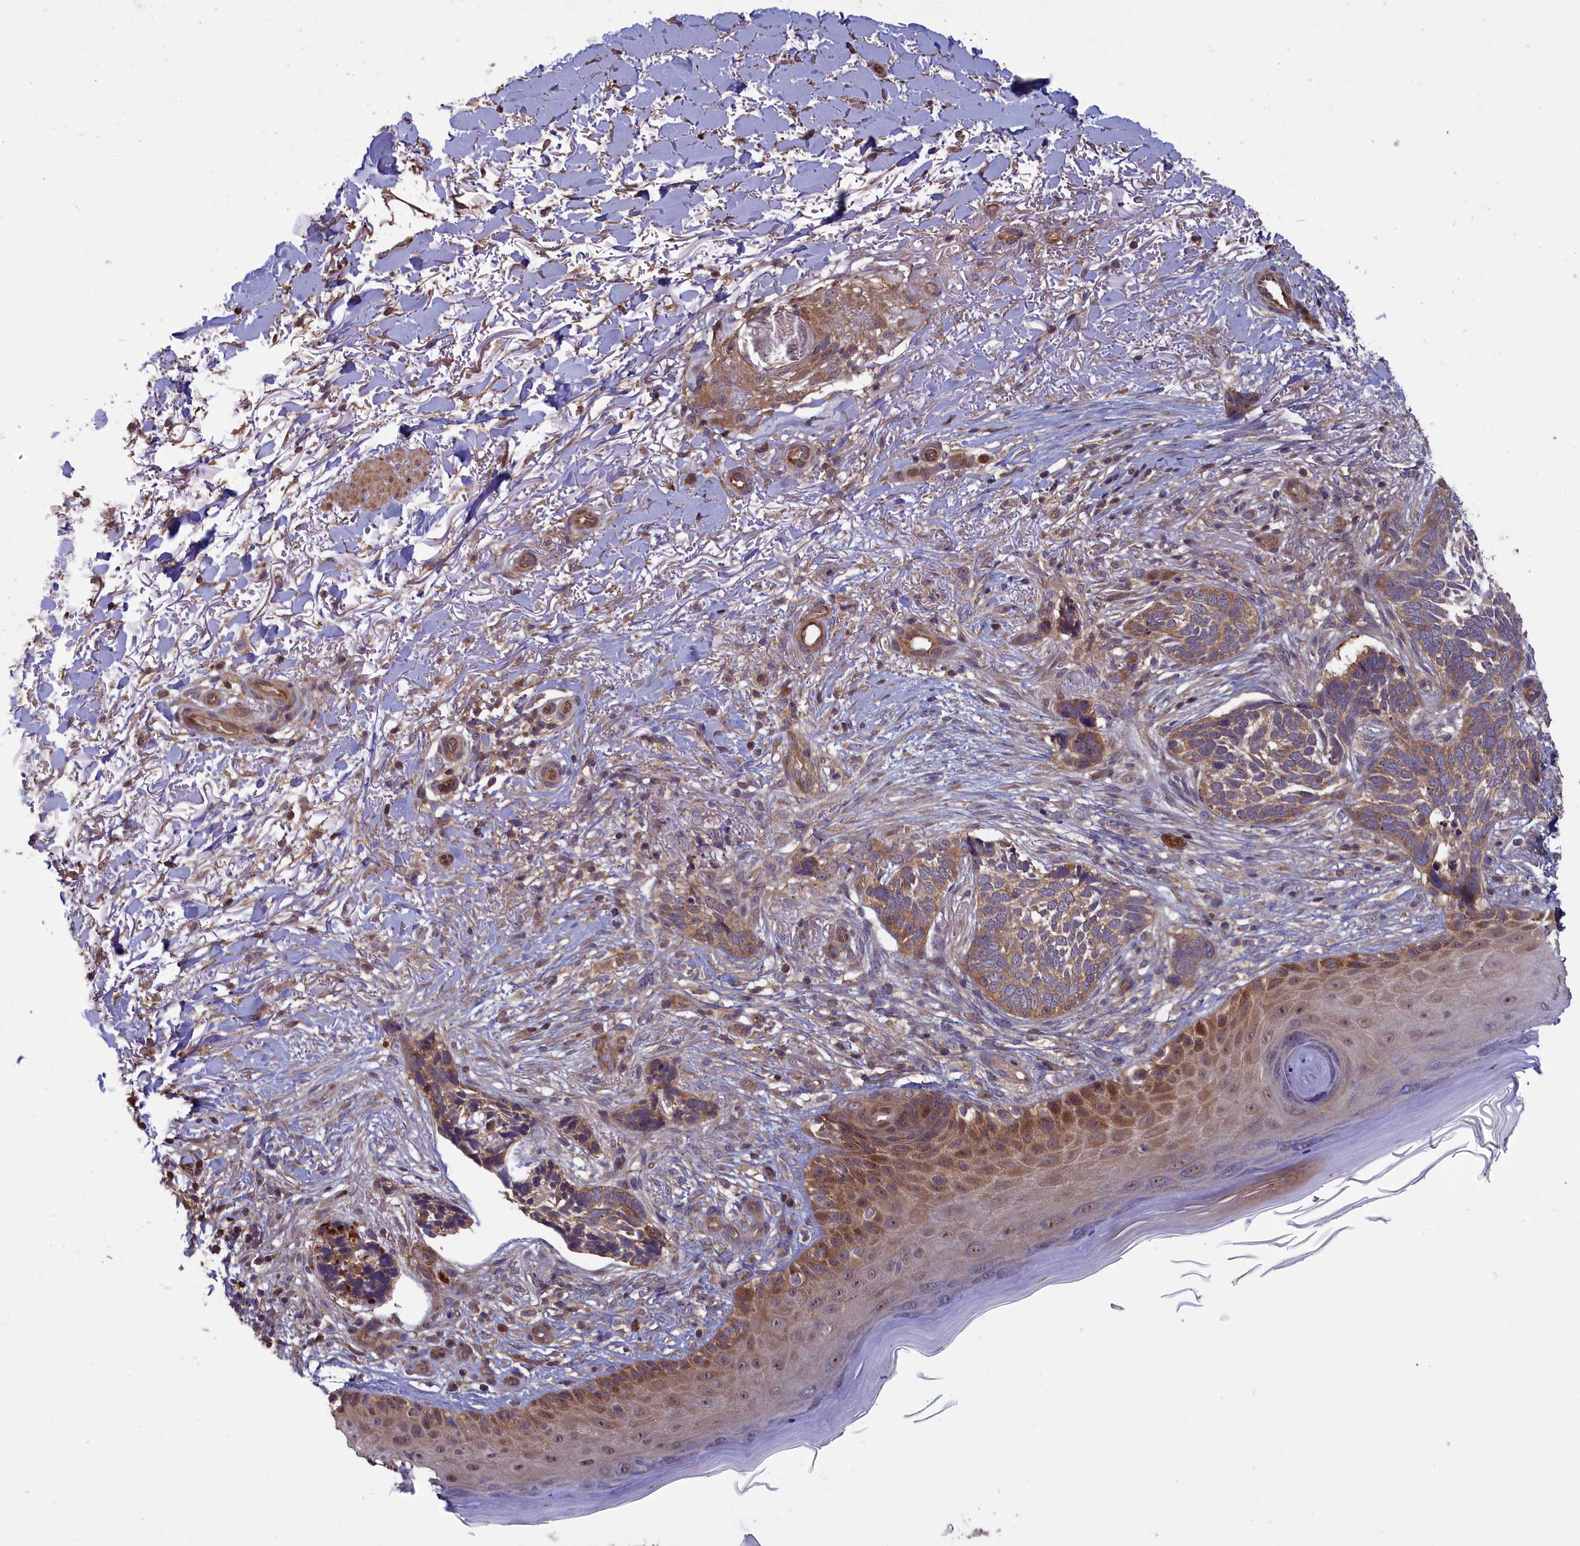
{"staining": {"intensity": "moderate", "quantity": ">75%", "location": "cytoplasmic/membranous"}, "tissue": "skin cancer", "cell_type": "Tumor cells", "image_type": "cancer", "snomed": [{"axis": "morphology", "description": "Normal tissue, NOS"}, {"axis": "morphology", "description": "Basal cell carcinoma"}, {"axis": "topography", "description": "Skin"}], "caption": "This is an image of immunohistochemistry (IHC) staining of basal cell carcinoma (skin), which shows moderate positivity in the cytoplasmic/membranous of tumor cells.", "gene": "CIAO2B", "patient": {"sex": "female", "age": 67}}